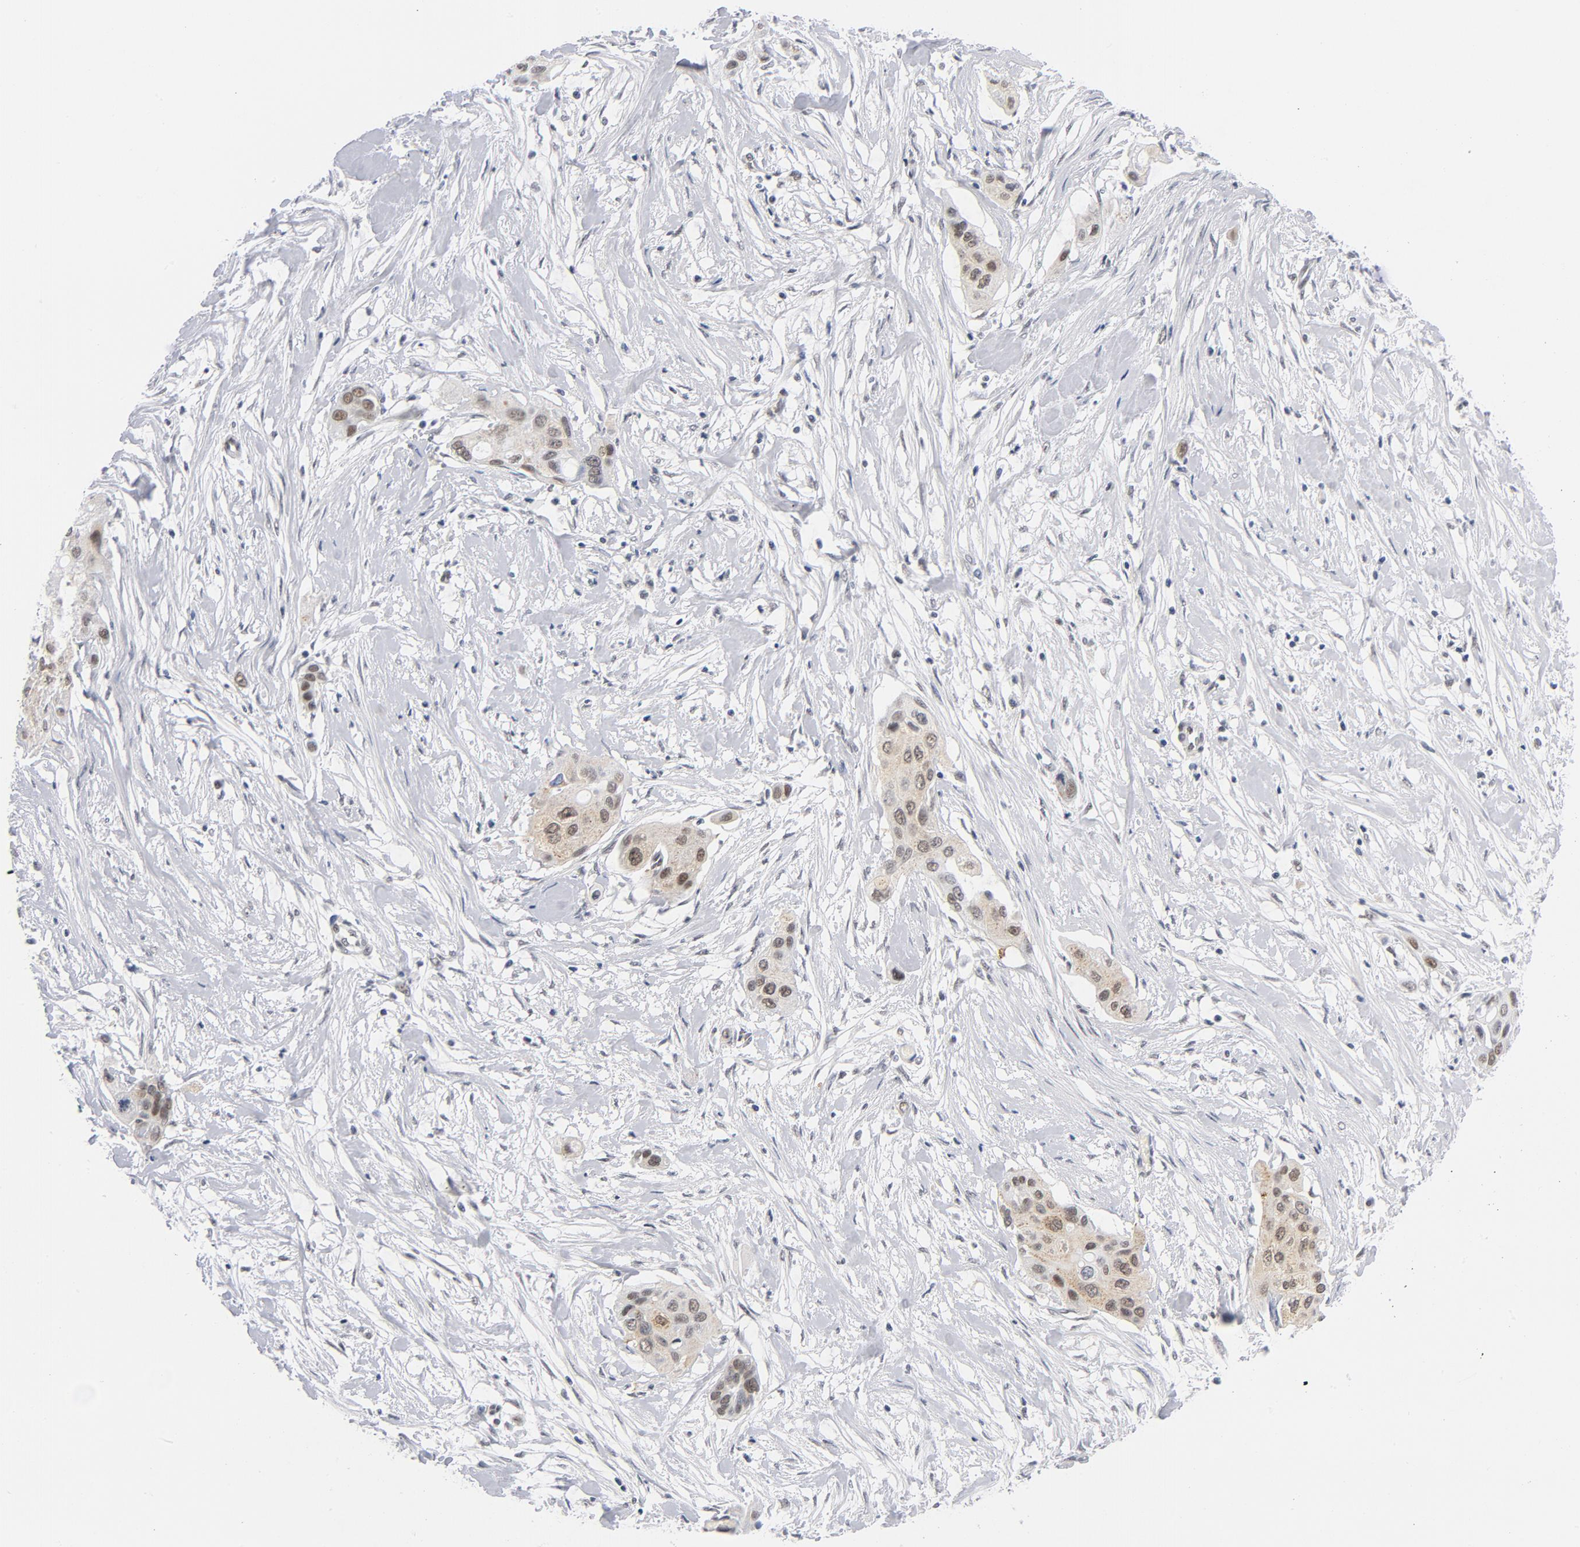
{"staining": {"intensity": "moderate", "quantity": "25%-75%", "location": "cytoplasmic/membranous,nuclear"}, "tissue": "pancreatic cancer", "cell_type": "Tumor cells", "image_type": "cancer", "snomed": [{"axis": "morphology", "description": "Adenocarcinoma, NOS"}, {"axis": "topography", "description": "Pancreas"}], "caption": "Tumor cells display medium levels of moderate cytoplasmic/membranous and nuclear expression in about 25%-75% of cells in pancreatic cancer (adenocarcinoma). (brown staining indicates protein expression, while blue staining denotes nuclei).", "gene": "BAP1", "patient": {"sex": "female", "age": 60}}